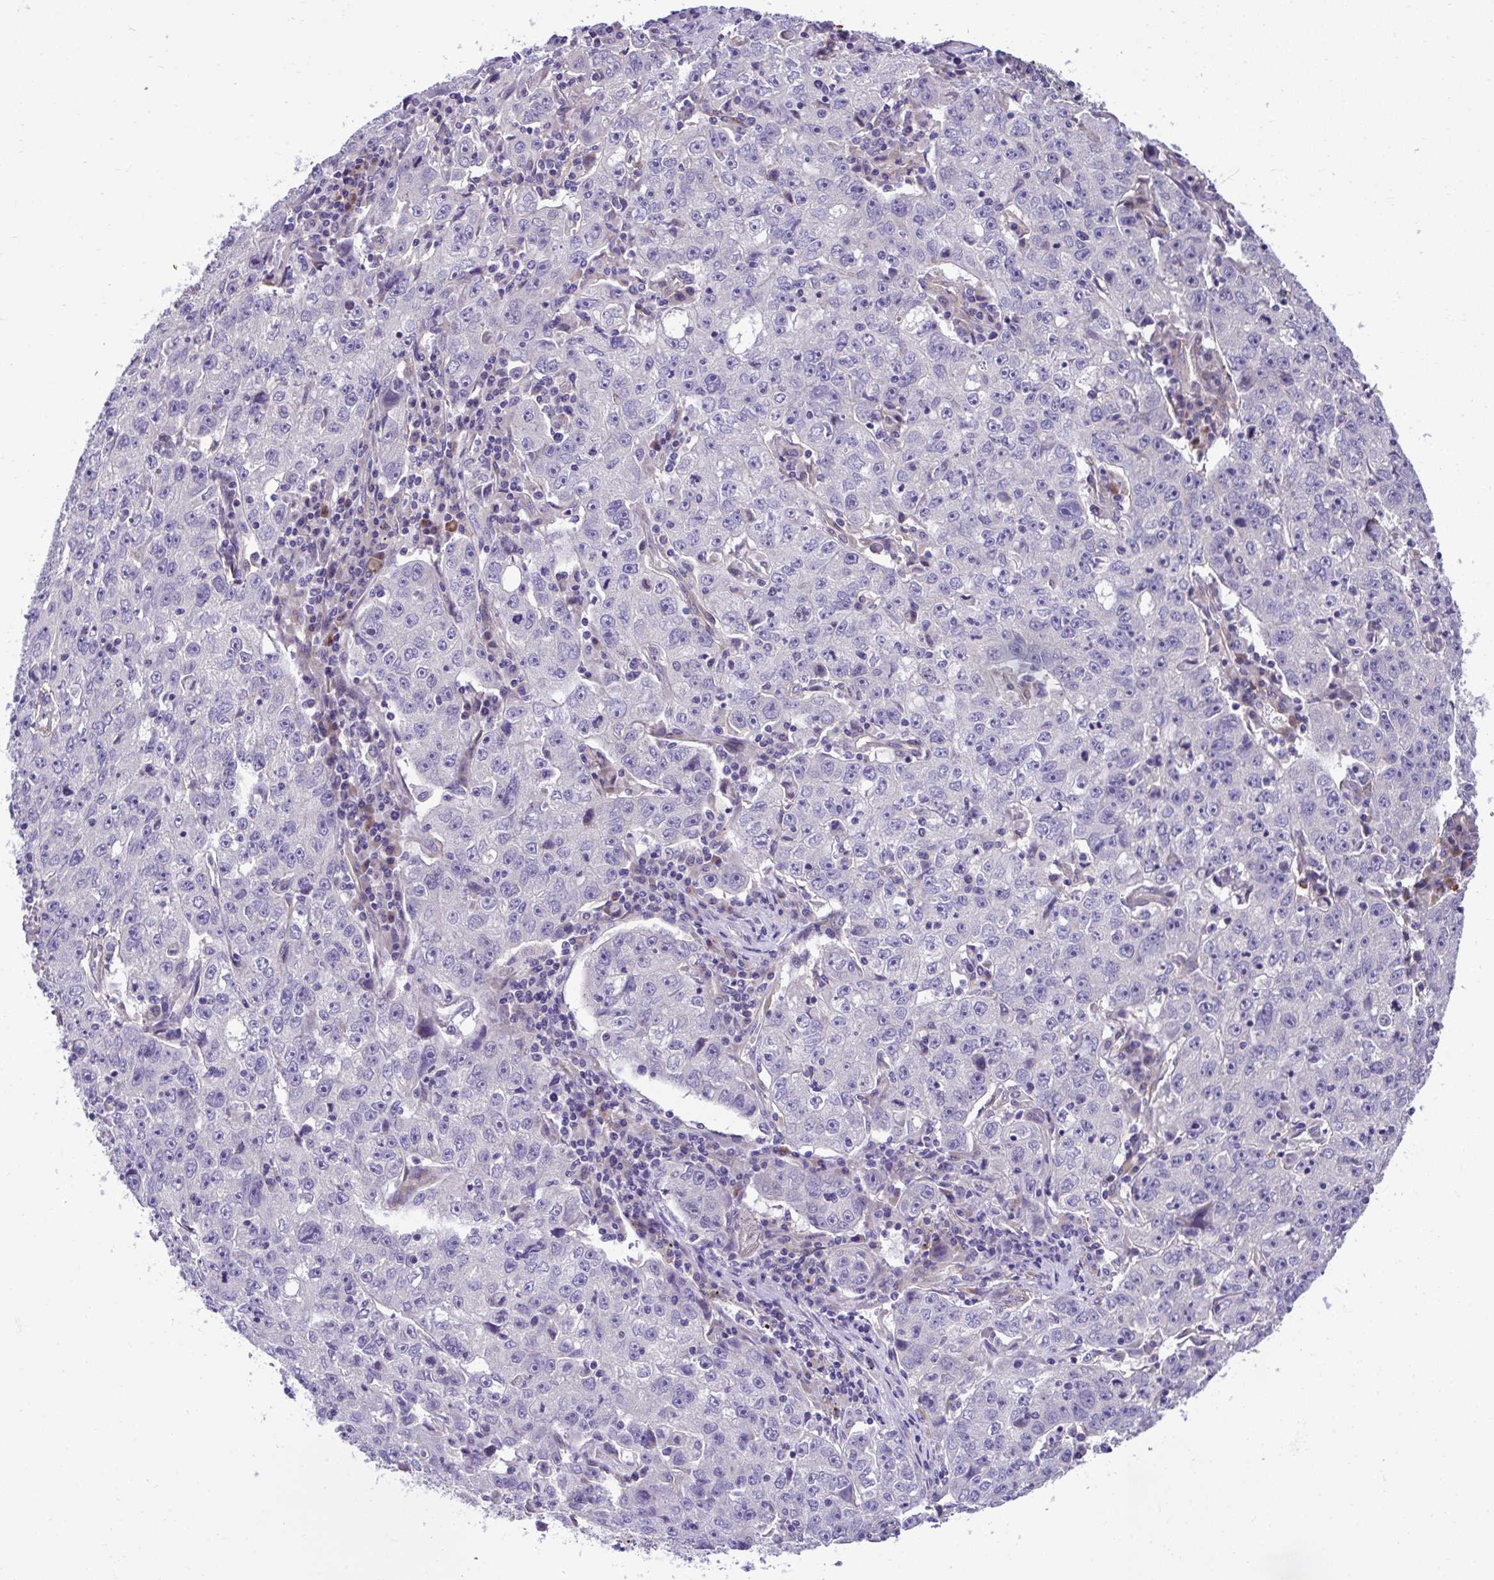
{"staining": {"intensity": "negative", "quantity": "none", "location": "none"}, "tissue": "lung cancer", "cell_type": "Tumor cells", "image_type": "cancer", "snomed": [{"axis": "morphology", "description": "Normal morphology"}, {"axis": "morphology", "description": "Adenocarcinoma, NOS"}, {"axis": "topography", "description": "Lymph node"}, {"axis": "topography", "description": "Lung"}], "caption": "This is an IHC image of lung cancer. There is no expression in tumor cells.", "gene": "TRIM52", "patient": {"sex": "female", "age": 57}}